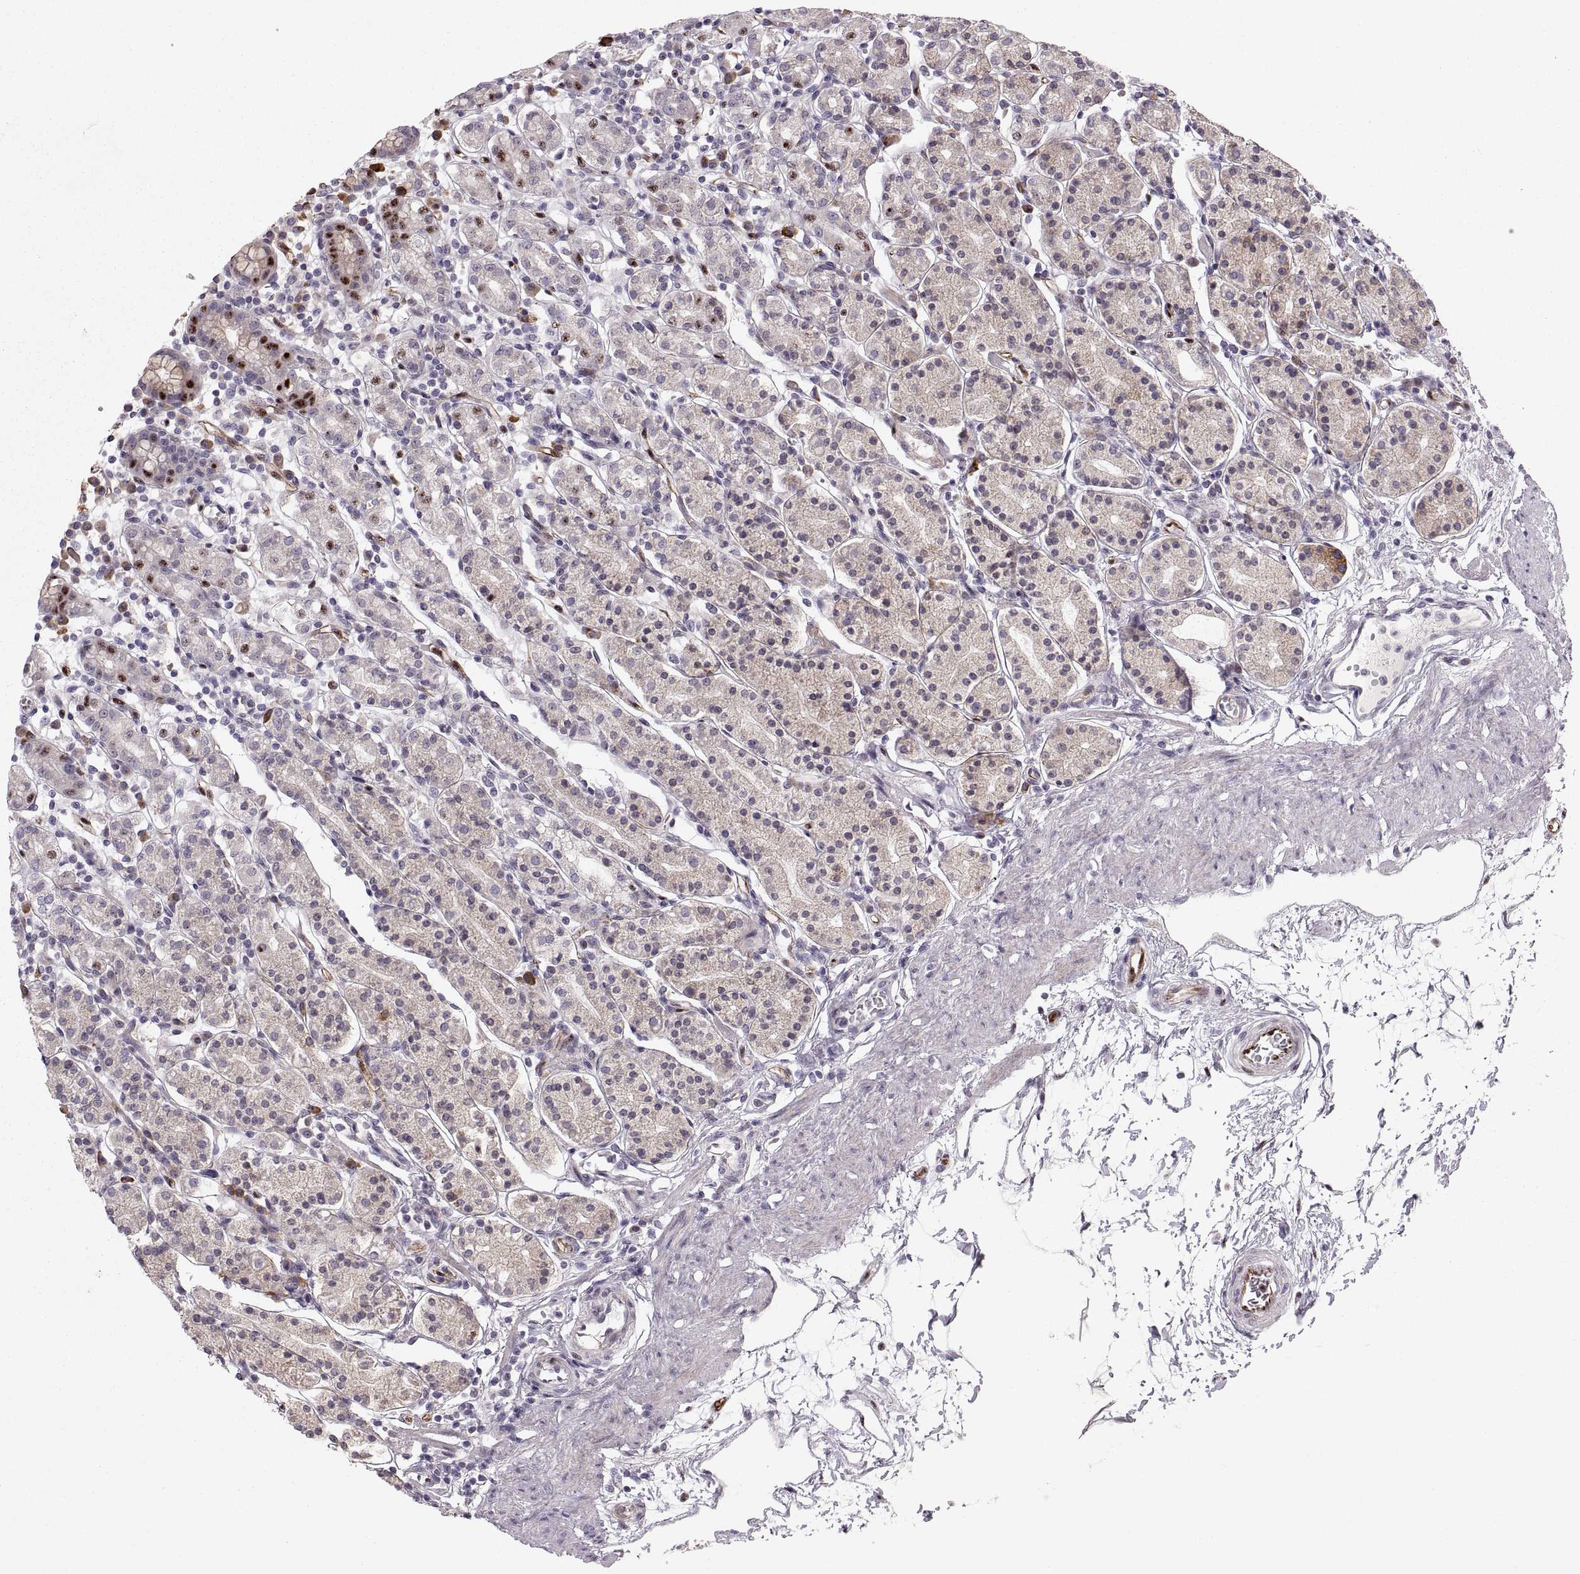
{"staining": {"intensity": "moderate", "quantity": "25%-75%", "location": "cytoplasmic/membranous"}, "tissue": "stomach", "cell_type": "Glandular cells", "image_type": "normal", "snomed": [{"axis": "morphology", "description": "Normal tissue, NOS"}, {"axis": "topography", "description": "Stomach, upper"}, {"axis": "topography", "description": "Stomach"}], "caption": "The immunohistochemical stain labels moderate cytoplasmic/membranous positivity in glandular cells of benign stomach.", "gene": "ZCCHC17", "patient": {"sex": "male", "age": 62}}